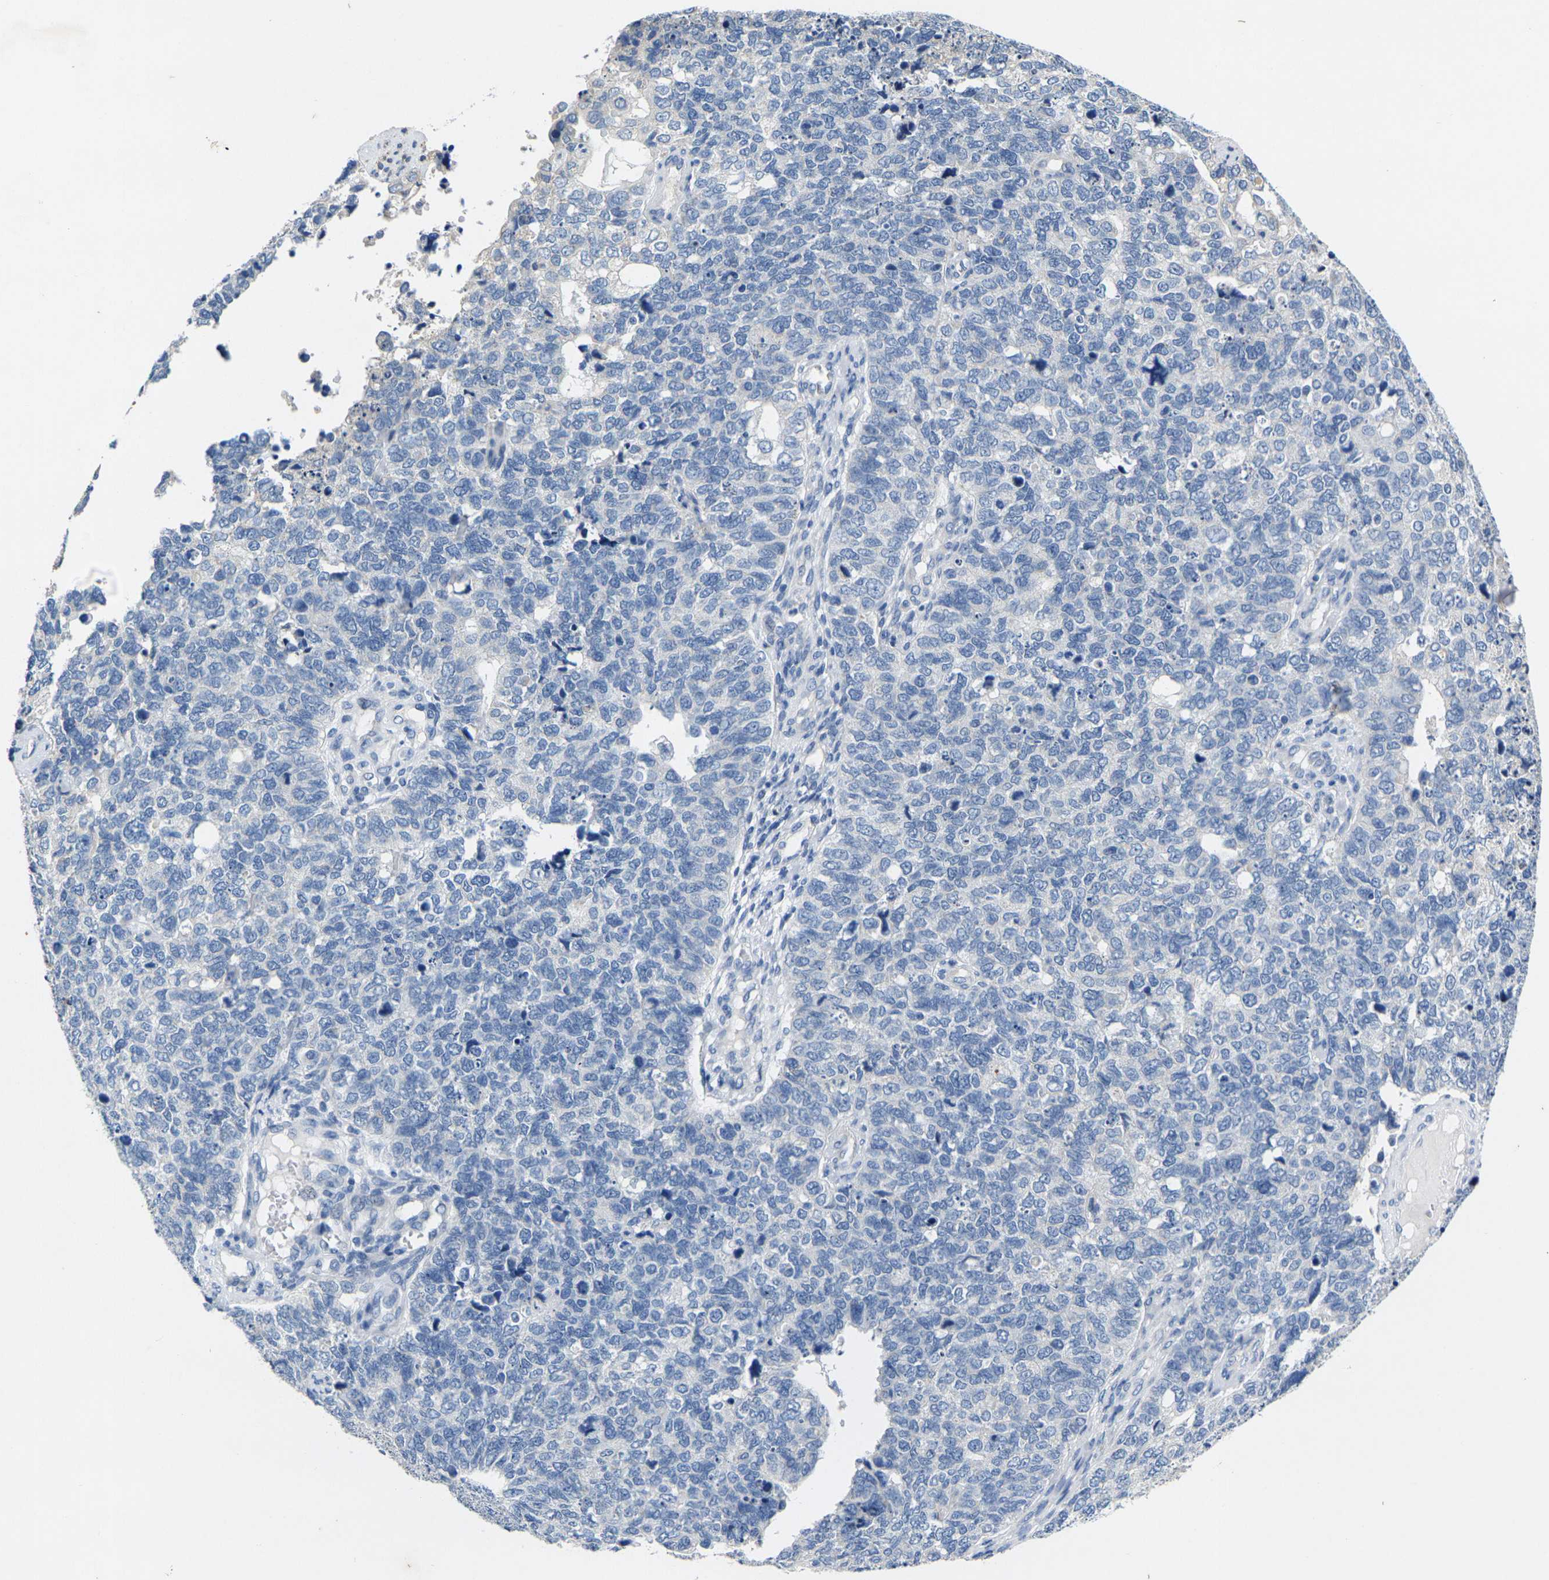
{"staining": {"intensity": "negative", "quantity": "none", "location": "none"}, "tissue": "cervical cancer", "cell_type": "Tumor cells", "image_type": "cancer", "snomed": [{"axis": "morphology", "description": "Squamous cell carcinoma, NOS"}, {"axis": "topography", "description": "Cervix"}], "caption": "Tumor cells show no significant staining in cervical cancer (squamous cell carcinoma). Nuclei are stained in blue.", "gene": "NOCT", "patient": {"sex": "female", "age": 63}}